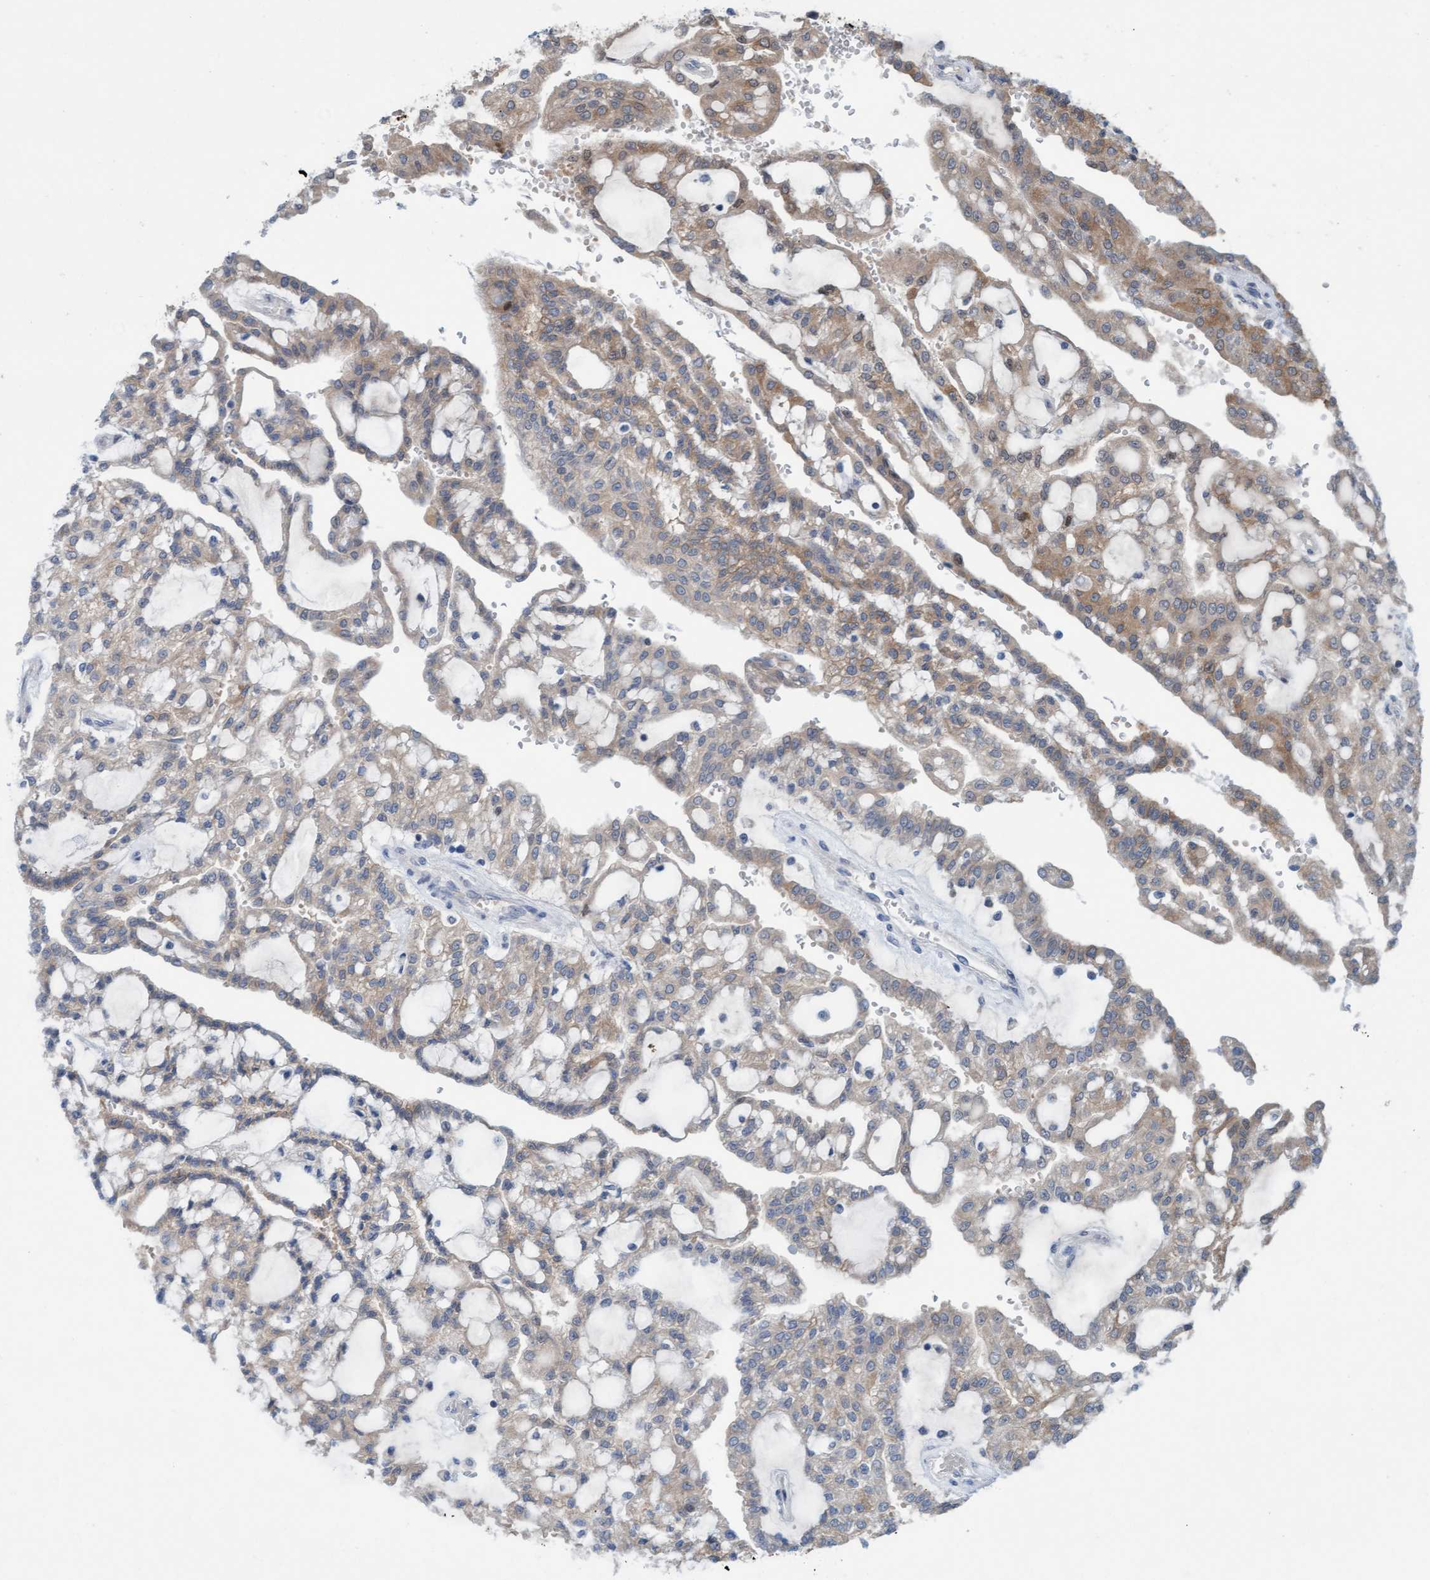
{"staining": {"intensity": "weak", "quantity": ">75%", "location": "cytoplasmic/membranous"}, "tissue": "renal cancer", "cell_type": "Tumor cells", "image_type": "cancer", "snomed": [{"axis": "morphology", "description": "Adenocarcinoma, NOS"}, {"axis": "topography", "description": "Kidney"}], "caption": "This is an image of IHC staining of renal adenocarcinoma, which shows weak expression in the cytoplasmic/membranous of tumor cells.", "gene": "KLHL25", "patient": {"sex": "male", "age": 63}}